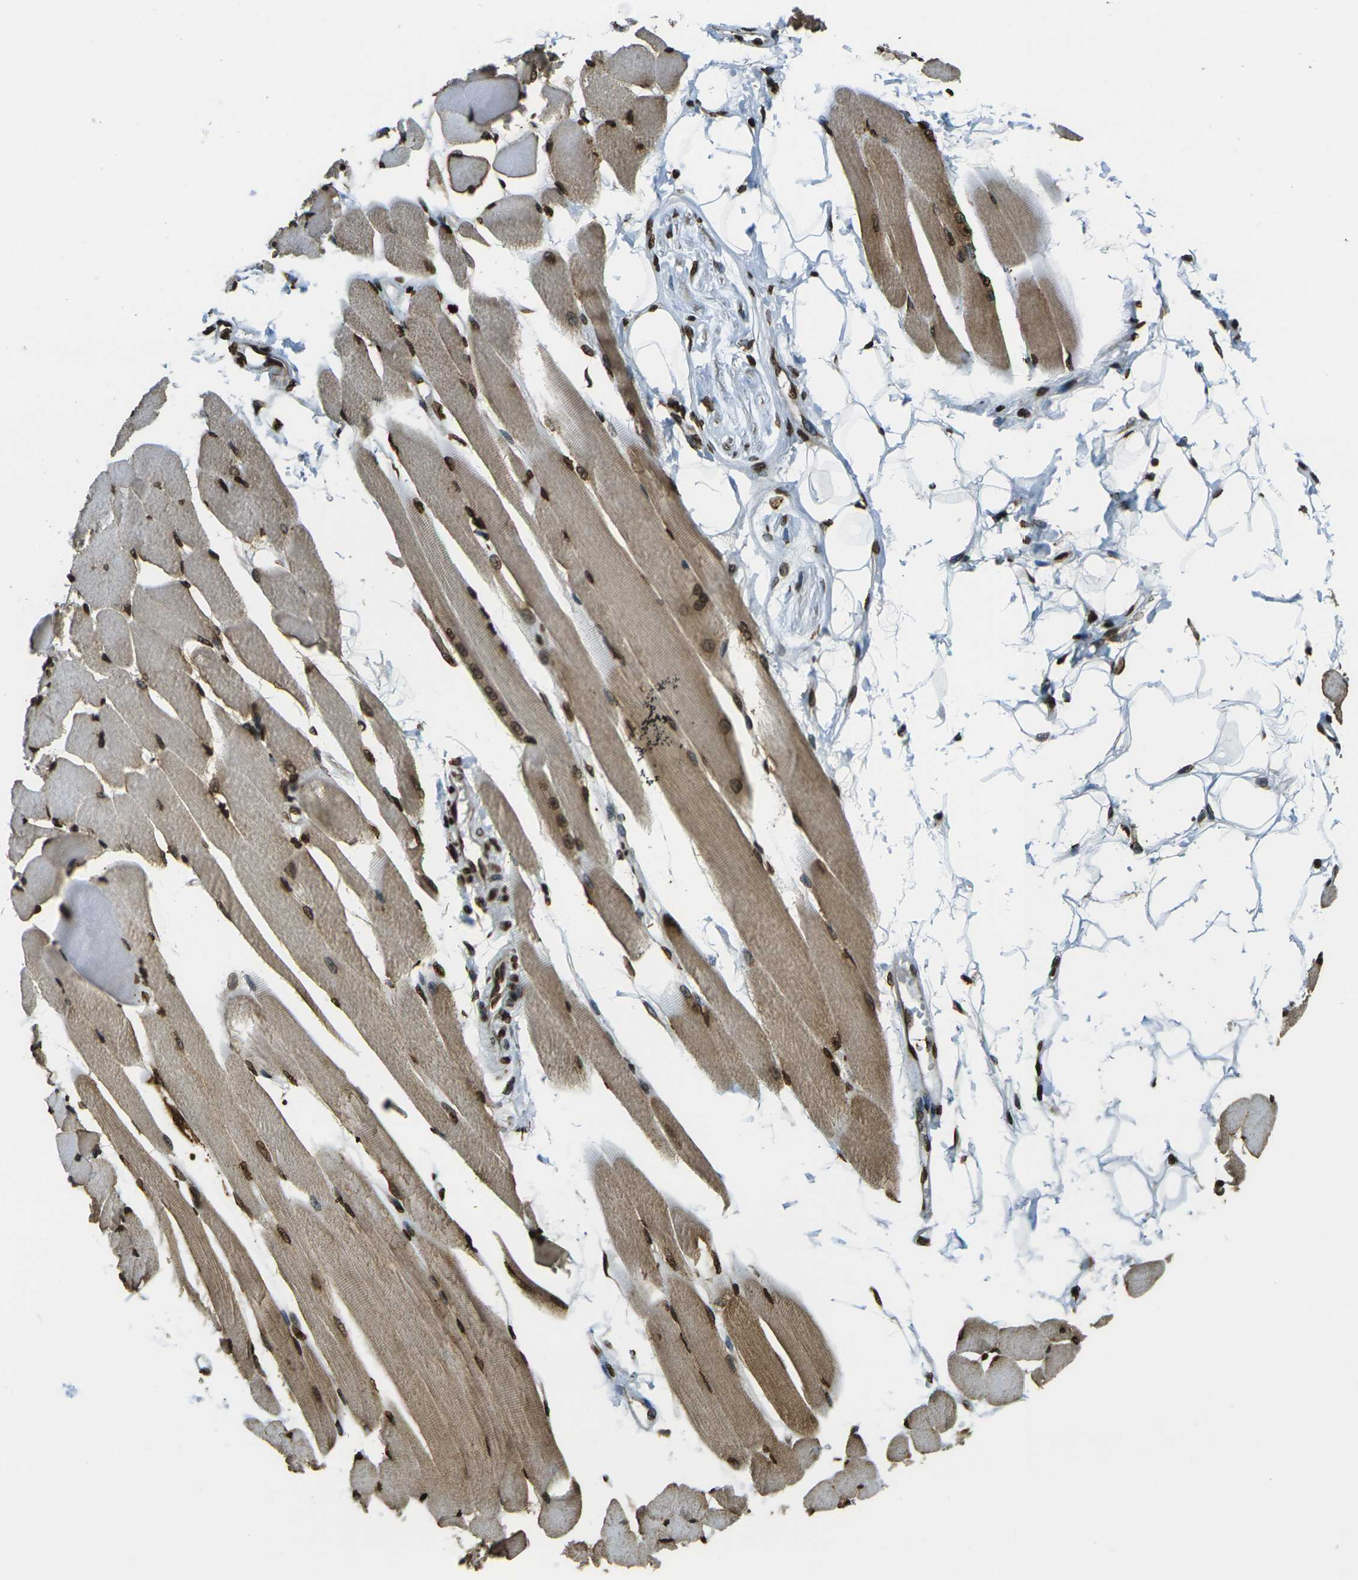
{"staining": {"intensity": "strong", "quantity": ">75%", "location": "cytoplasmic/membranous,nuclear"}, "tissue": "skeletal muscle", "cell_type": "Myocytes", "image_type": "normal", "snomed": [{"axis": "morphology", "description": "Normal tissue, NOS"}, {"axis": "topography", "description": "Skeletal muscle"}, {"axis": "topography", "description": "Peripheral nerve tissue"}], "caption": "Skeletal muscle stained for a protein reveals strong cytoplasmic/membranous,nuclear positivity in myocytes. (DAB = brown stain, brightfield microscopy at high magnification).", "gene": "H1", "patient": {"sex": "female", "age": 84}}